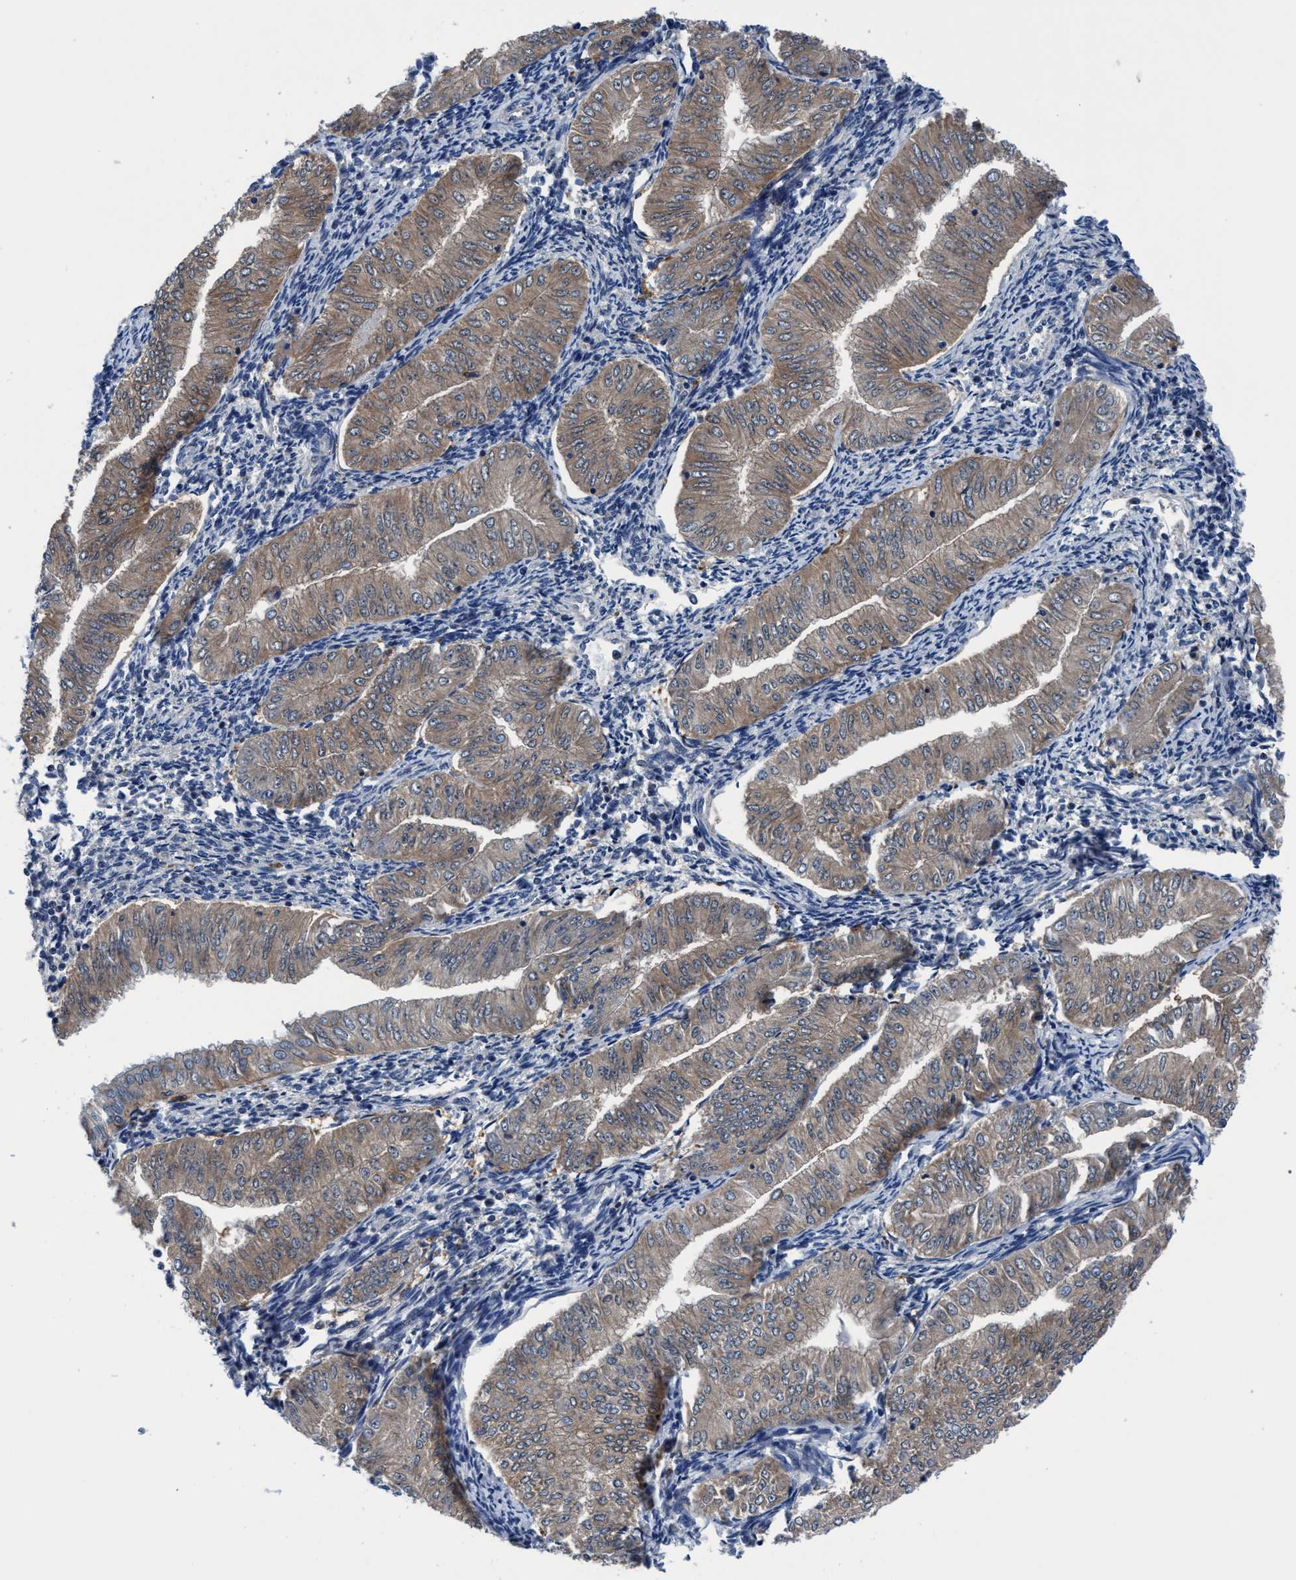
{"staining": {"intensity": "weak", "quantity": "25%-75%", "location": "cytoplasmic/membranous"}, "tissue": "endometrial cancer", "cell_type": "Tumor cells", "image_type": "cancer", "snomed": [{"axis": "morphology", "description": "Normal tissue, NOS"}, {"axis": "morphology", "description": "Adenocarcinoma, NOS"}, {"axis": "topography", "description": "Endometrium"}], "caption": "Immunohistochemistry (IHC) photomicrograph of neoplastic tissue: human adenocarcinoma (endometrial) stained using immunohistochemistry (IHC) displays low levels of weak protein expression localized specifically in the cytoplasmic/membranous of tumor cells, appearing as a cytoplasmic/membranous brown color.", "gene": "TMEM94", "patient": {"sex": "female", "age": 53}}